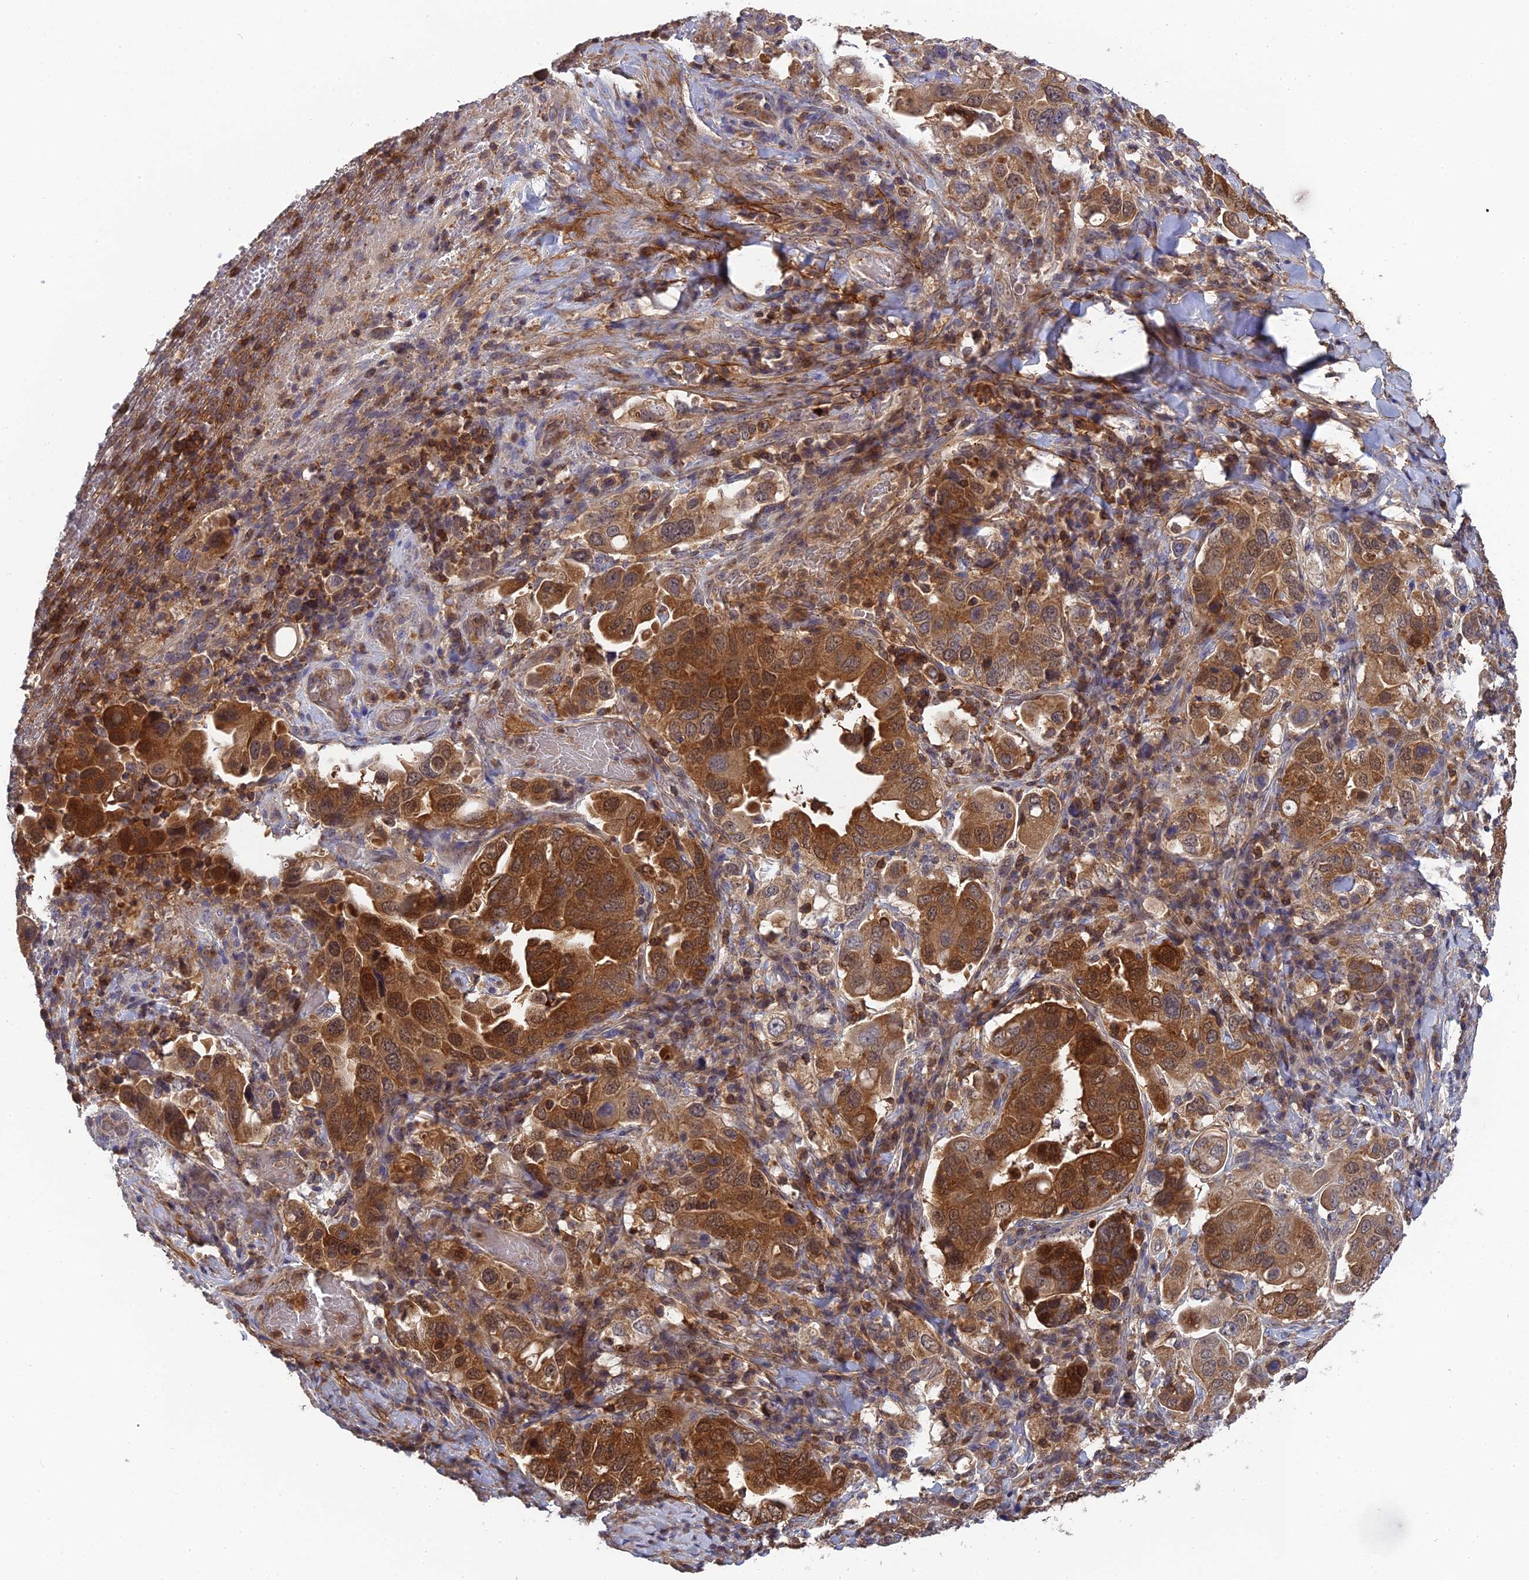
{"staining": {"intensity": "strong", "quantity": ">75%", "location": "cytoplasmic/membranous,nuclear"}, "tissue": "stomach cancer", "cell_type": "Tumor cells", "image_type": "cancer", "snomed": [{"axis": "morphology", "description": "Adenocarcinoma, NOS"}, {"axis": "topography", "description": "Stomach, upper"}], "caption": "Strong cytoplasmic/membranous and nuclear protein staining is seen in about >75% of tumor cells in stomach cancer (adenocarcinoma).", "gene": "RPIA", "patient": {"sex": "male", "age": 62}}